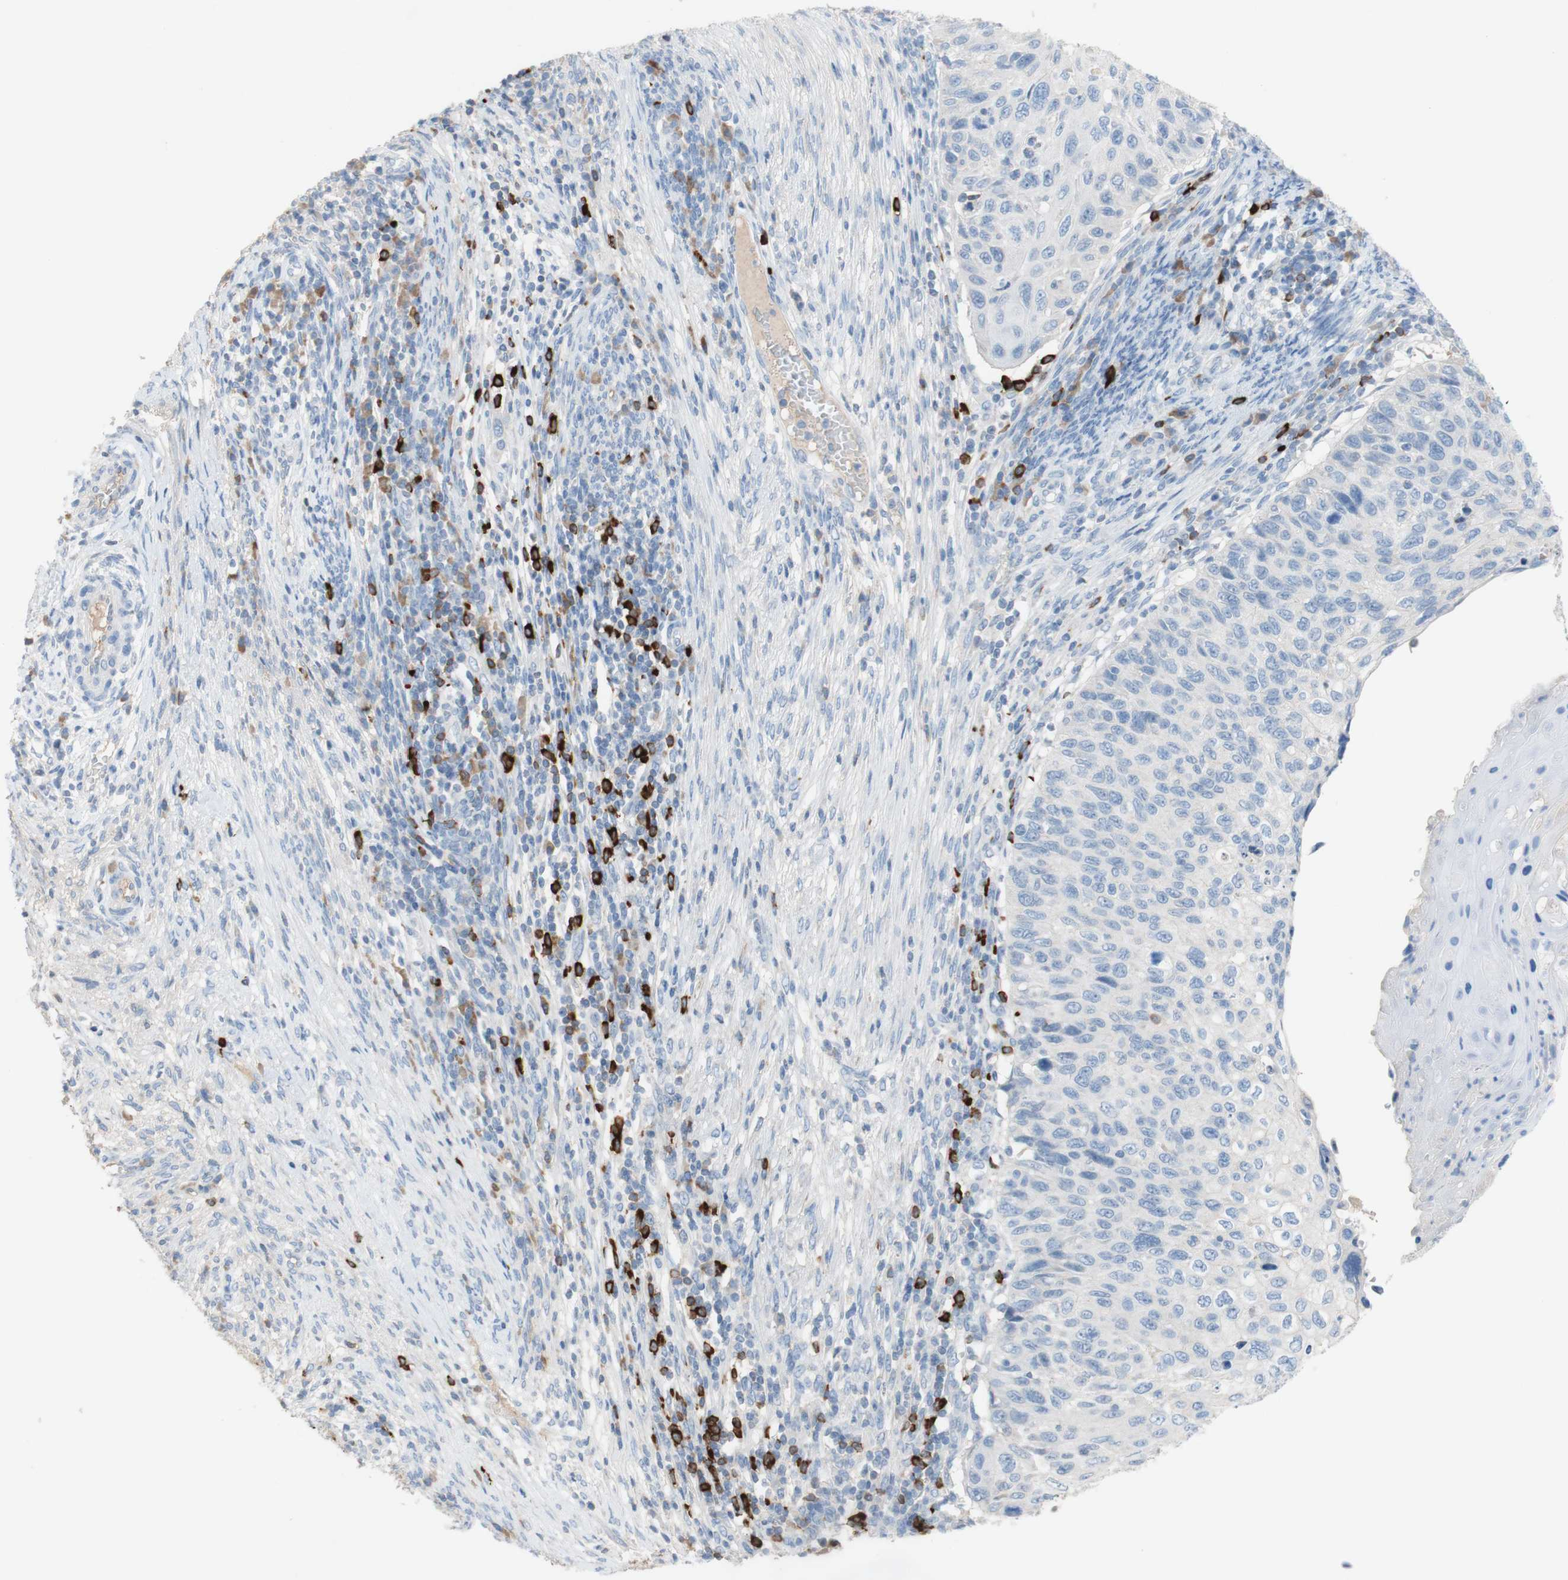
{"staining": {"intensity": "negative", "quantity": "none", "location": "none"}, "tissue": "cervical cancer", "cell_type": "Tumor cells", "image_type": "cancer", "snomed": [{"axis": "morphology", "description": "Squamous cell carcinoma, NOS"}, {"axis": "topography", "description": "Cervix"}], "caption": "Immunohistochemical staining of human cervical cancer exhibits no significant positivity in tumor cells. (DAB (3,3'-diaminobenzidine) immunohistochemistry visualized using brightfield microscopy, high magnification).", "gene": "PACSIN1", "patient": {"sex": "female", "age": 70}}